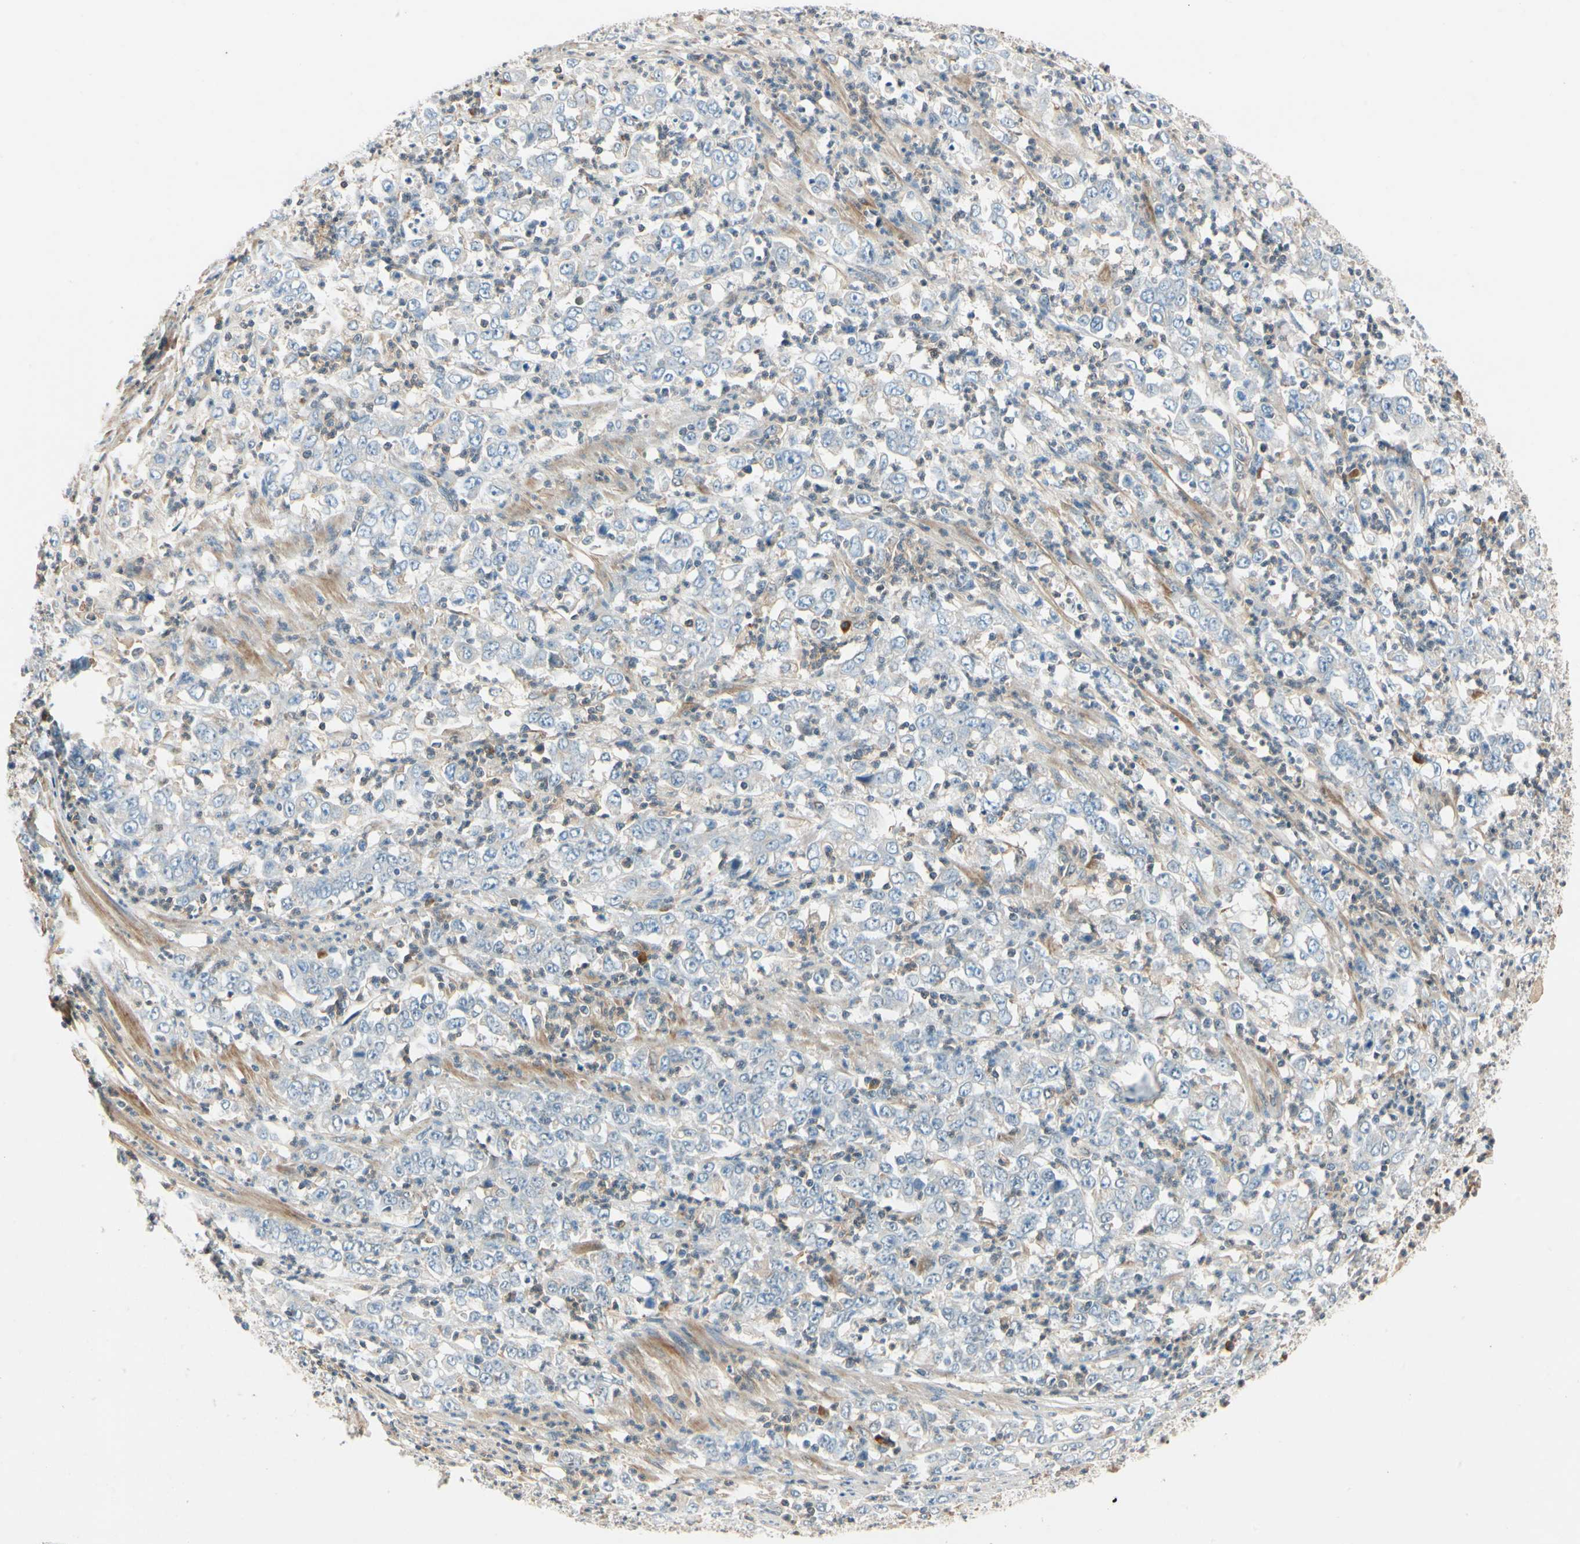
{"staining": {"intensity": "weak", "quantity": "<25%", "location": "cytoplasmic/membranous"}, "tissue": "stomach cancer", "cell_type": "Tumor cells", "image_type": "cancer", "snomed": [{"axis": "morphology", "description": "Adenocarcinoma, NOS"}, {"axis": "topography", "description": "Stomach, lower"}], "caption": "Stomach cancer (adenocarcinoma) was stained to show a protein in brown. There is no significant positivity in tumor cells.", "gene": "WIPI1", "patient": {"sex": "female", "age": 71}}